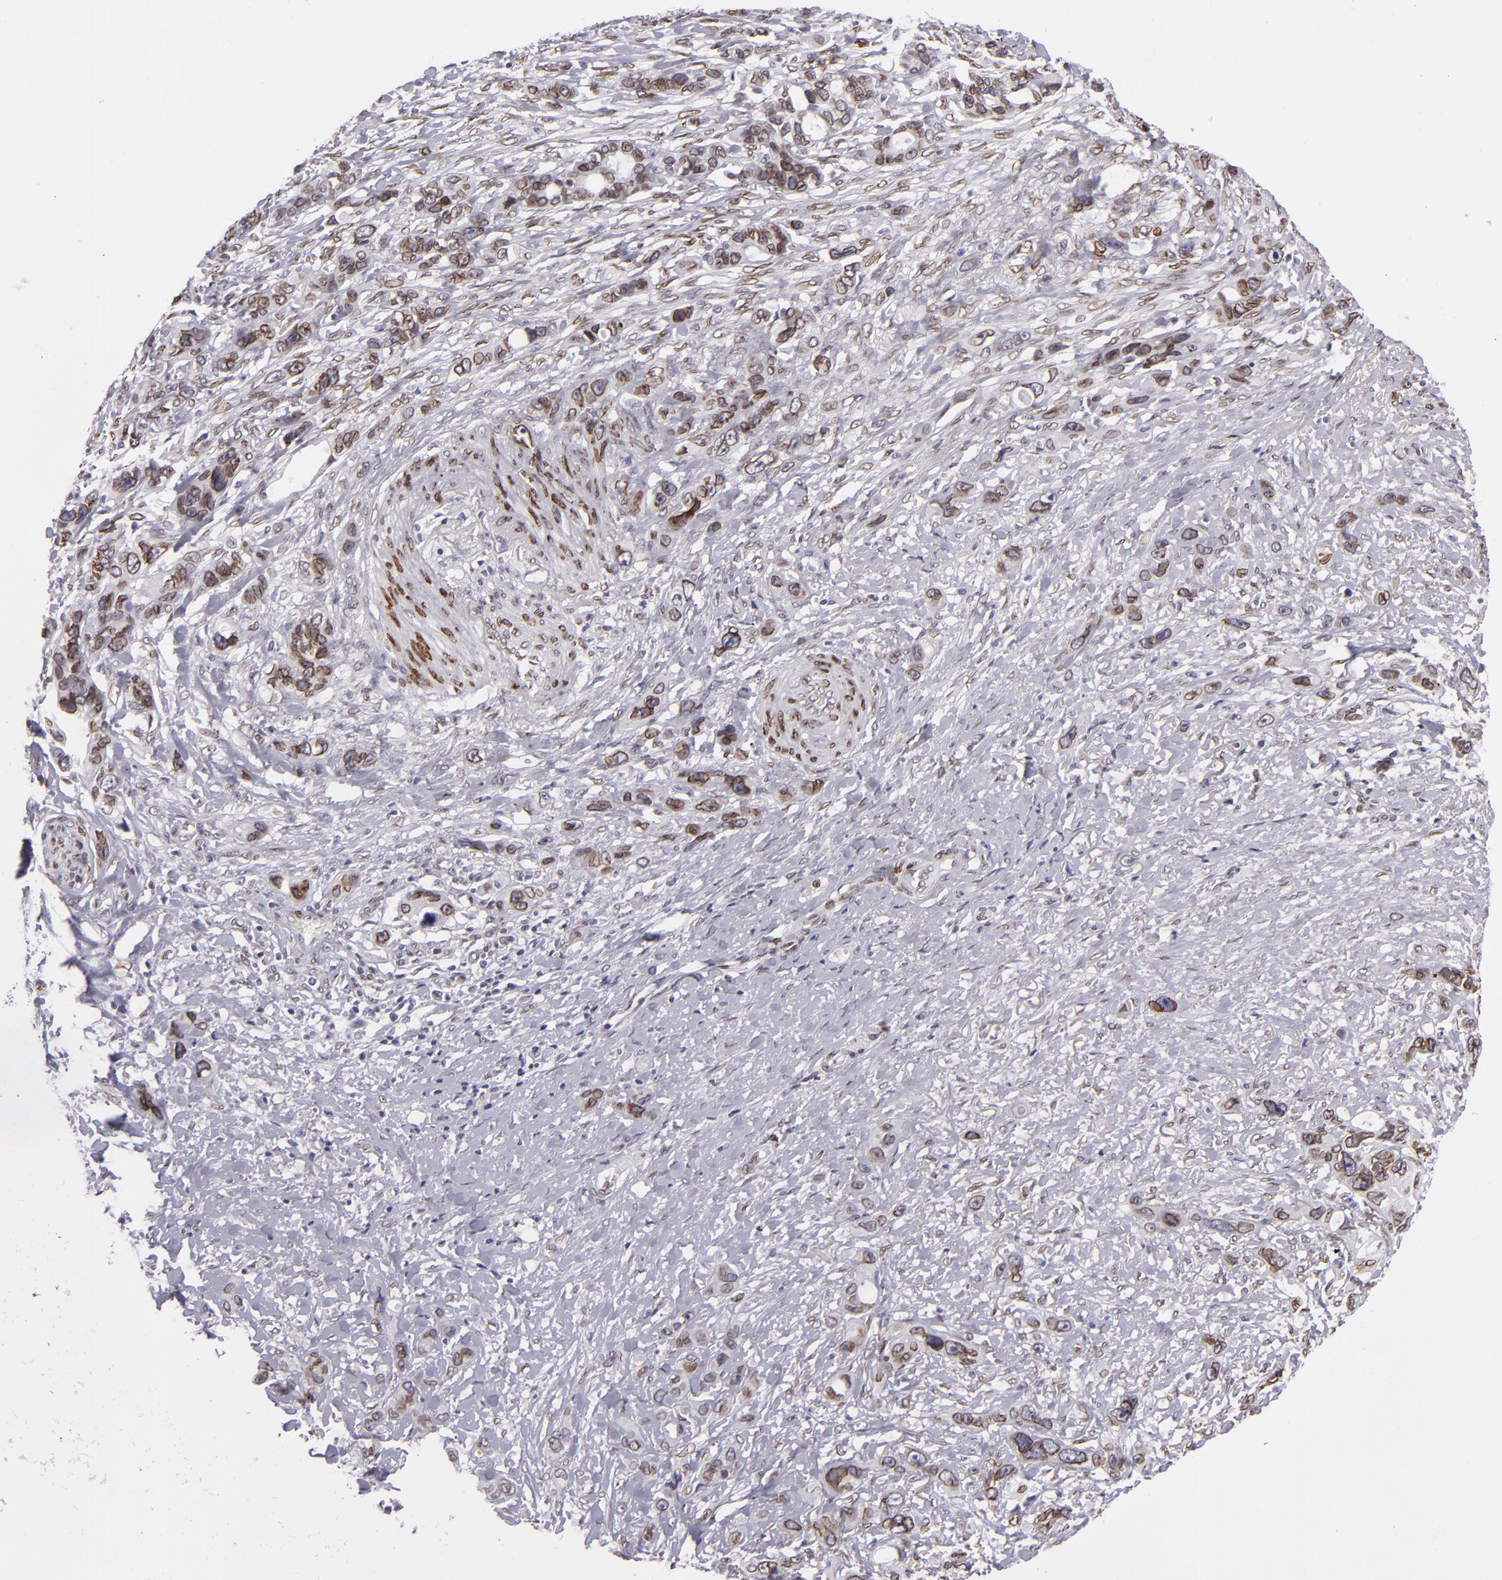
{"staining": {"intensity": "moderate", "quantity": "25%-75%", "location": "nuclear"}, "tissue": "stomach cancer", "cell_type": "Tumor cells", "image_type": "cancer", "snomed": [{"axis": "morphology", "description": "Adenocarcinoma, NOS"}, {"axis": "topography", "description": "Stomach, upper"}], "caption": "Immunohistochemical staining of stomach cancer shows medium levels of moderate nuclear protein staining in about 25%-75% of tumor cells. (DAB (3,3'-diaminobenzidine) IHC, brown staining for protein, blue staining for nuclei).", "gene": "EMD", "patient": {"sex": "male", "age": 47}}